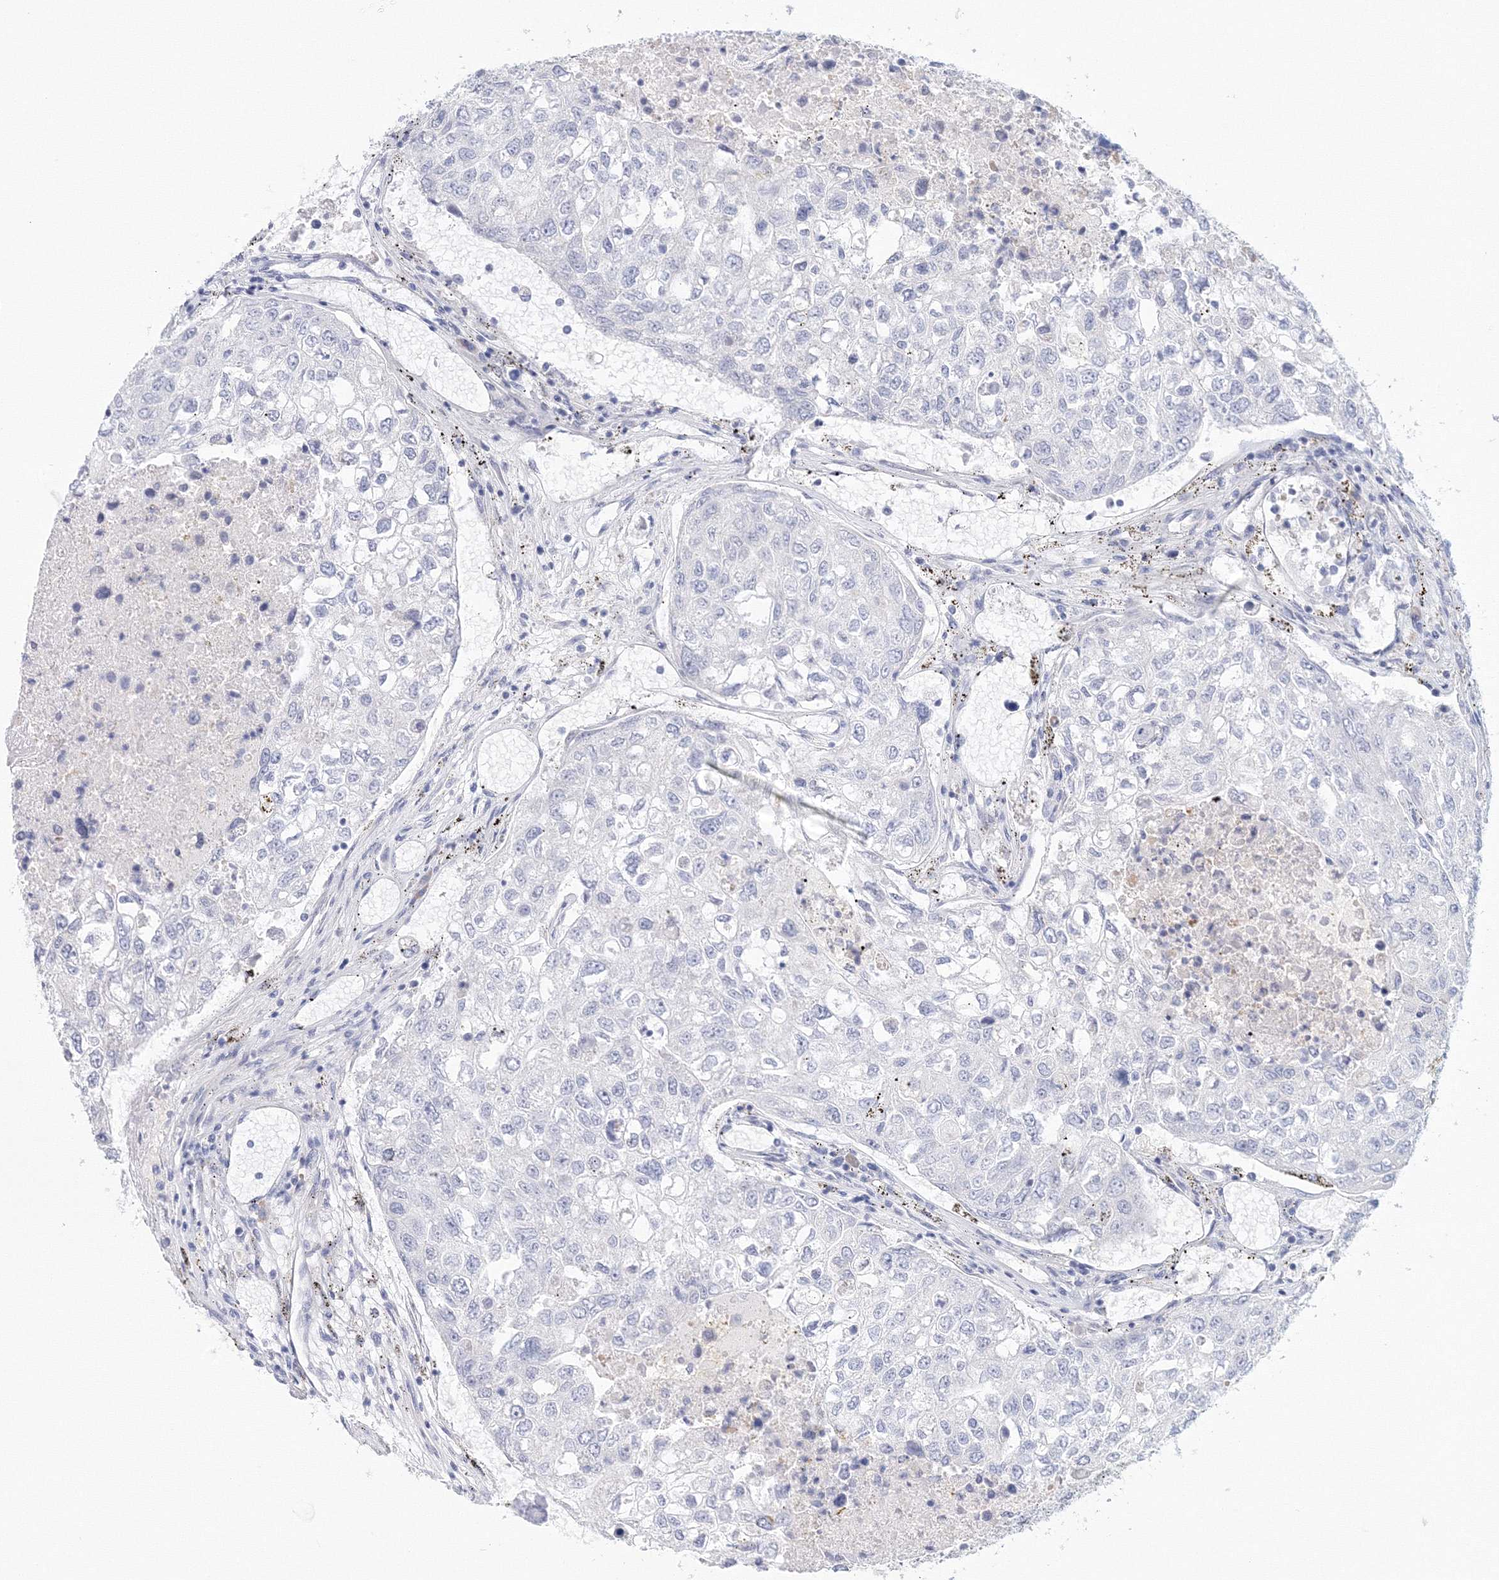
{"staining": {"intensity": "negative", "quantity": "none", "location": "none"}, "tissue": "urothelial cancer", "cell_type": "Tumor cells", "image_type": "cancer", "snomed": [{"axis": "morphology", "description": "Urothelial carcinoma, High grade"}, {"axis": "topography", "description": "Lymph node"}, {"axis": "topography", "description": "Urinary bladder"}], "caption": "Tumor cells show no significant staining in high-grade urothelial carcinoma.", "gene": "VSIG1", "patient": {"sex": "male", "age": 51}}